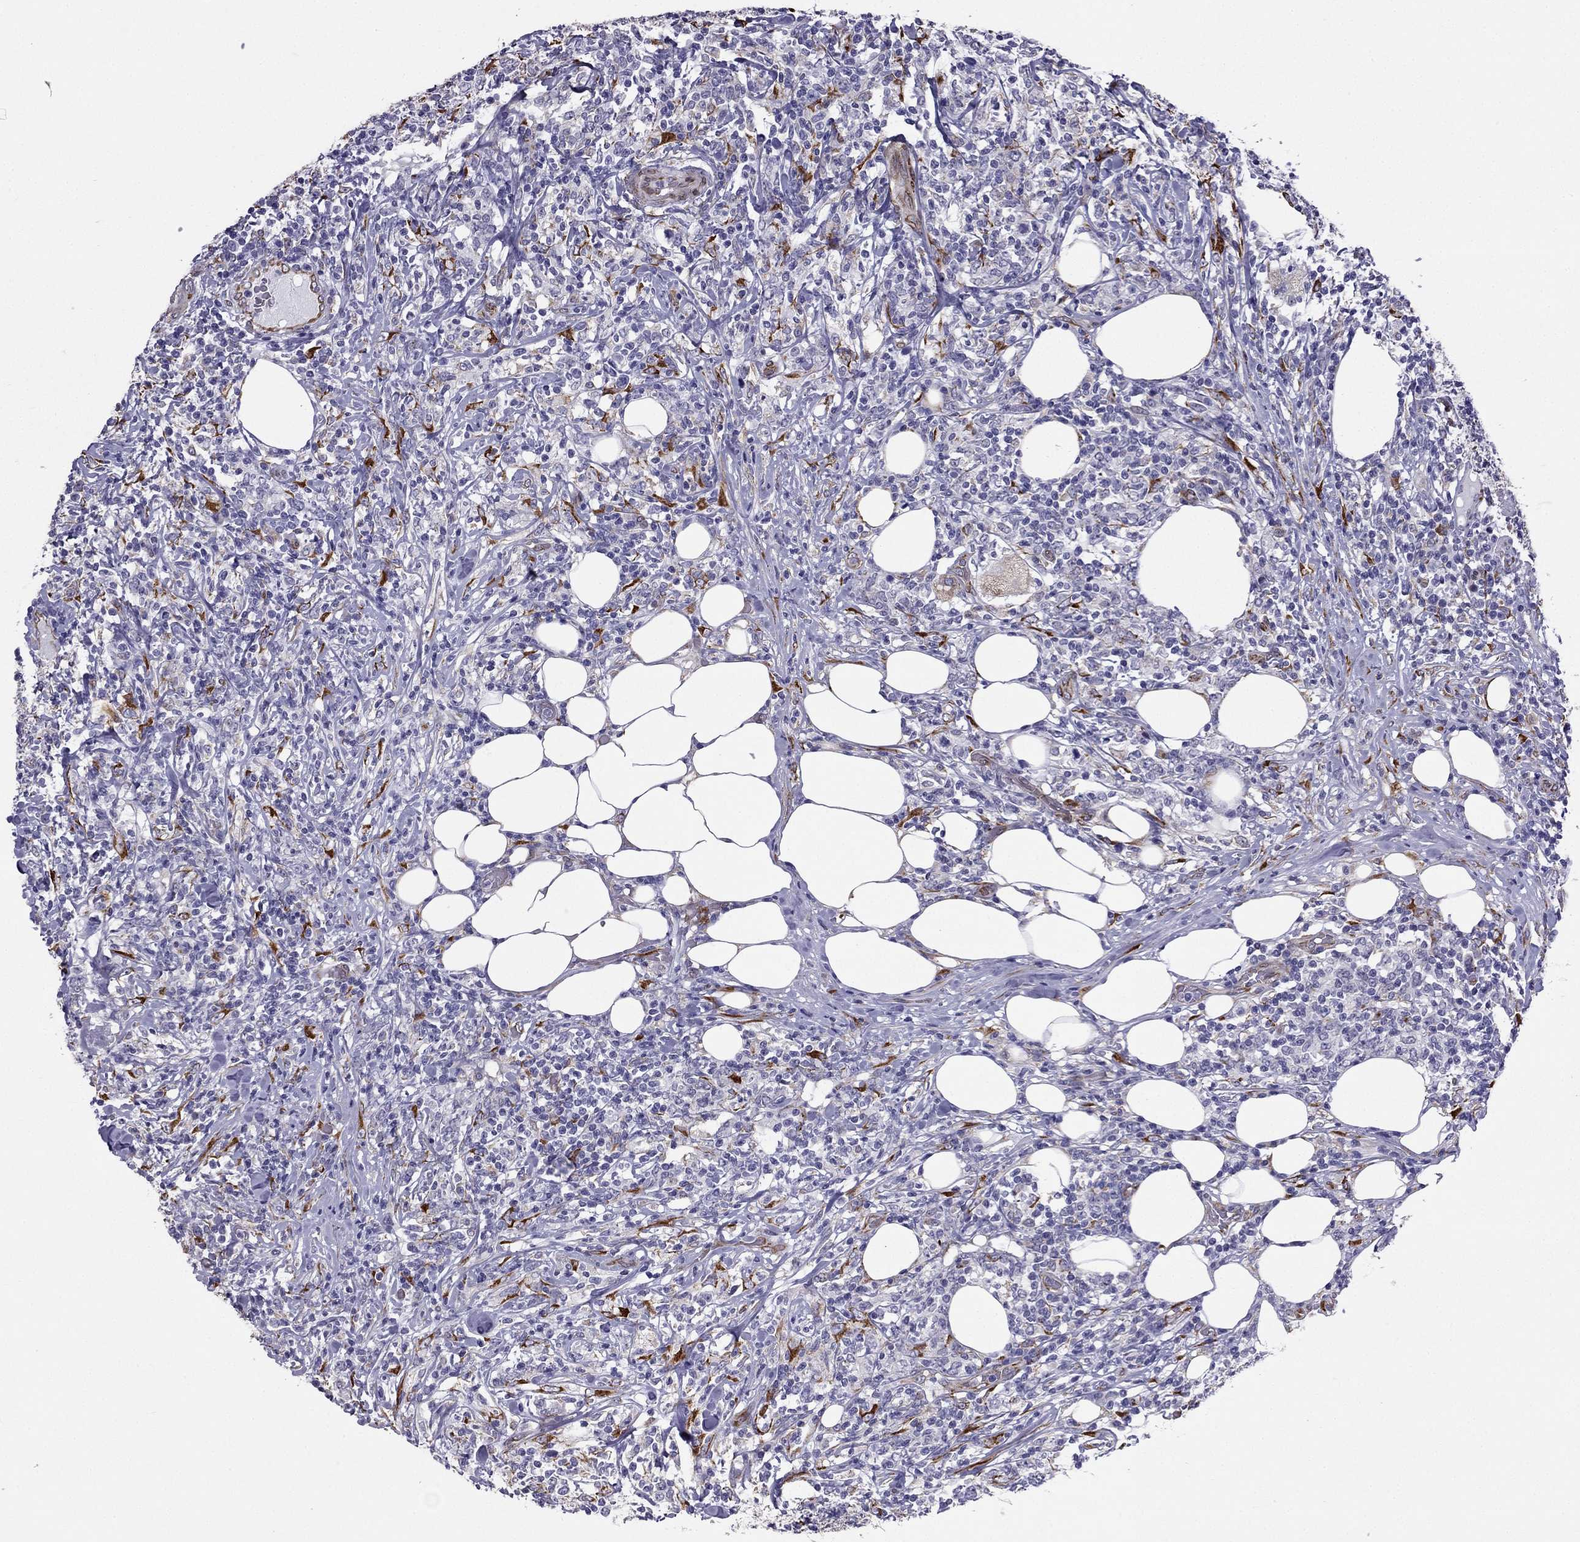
{"staining": {"intensity": "negative", "quantity": "none", "location": "none"}, "tissue": "lymphoma", "cell_type": "Tumor cells", "image_type": "cancer", "snomed": [{"axis": "morphology", "description": "Malignant lymphoma, non-Hodgkin's type, High grade"}, {"axis": "topography", "description": "Lymph node"}], "caption": "Malignant lymphoma, non-Hodgkin's type (high-grade) was stained to show a protein in brown. There is no significant expression in tumor cells.", "gene": "IKBIP", "patient": {"sex": "female", "age": 84}}